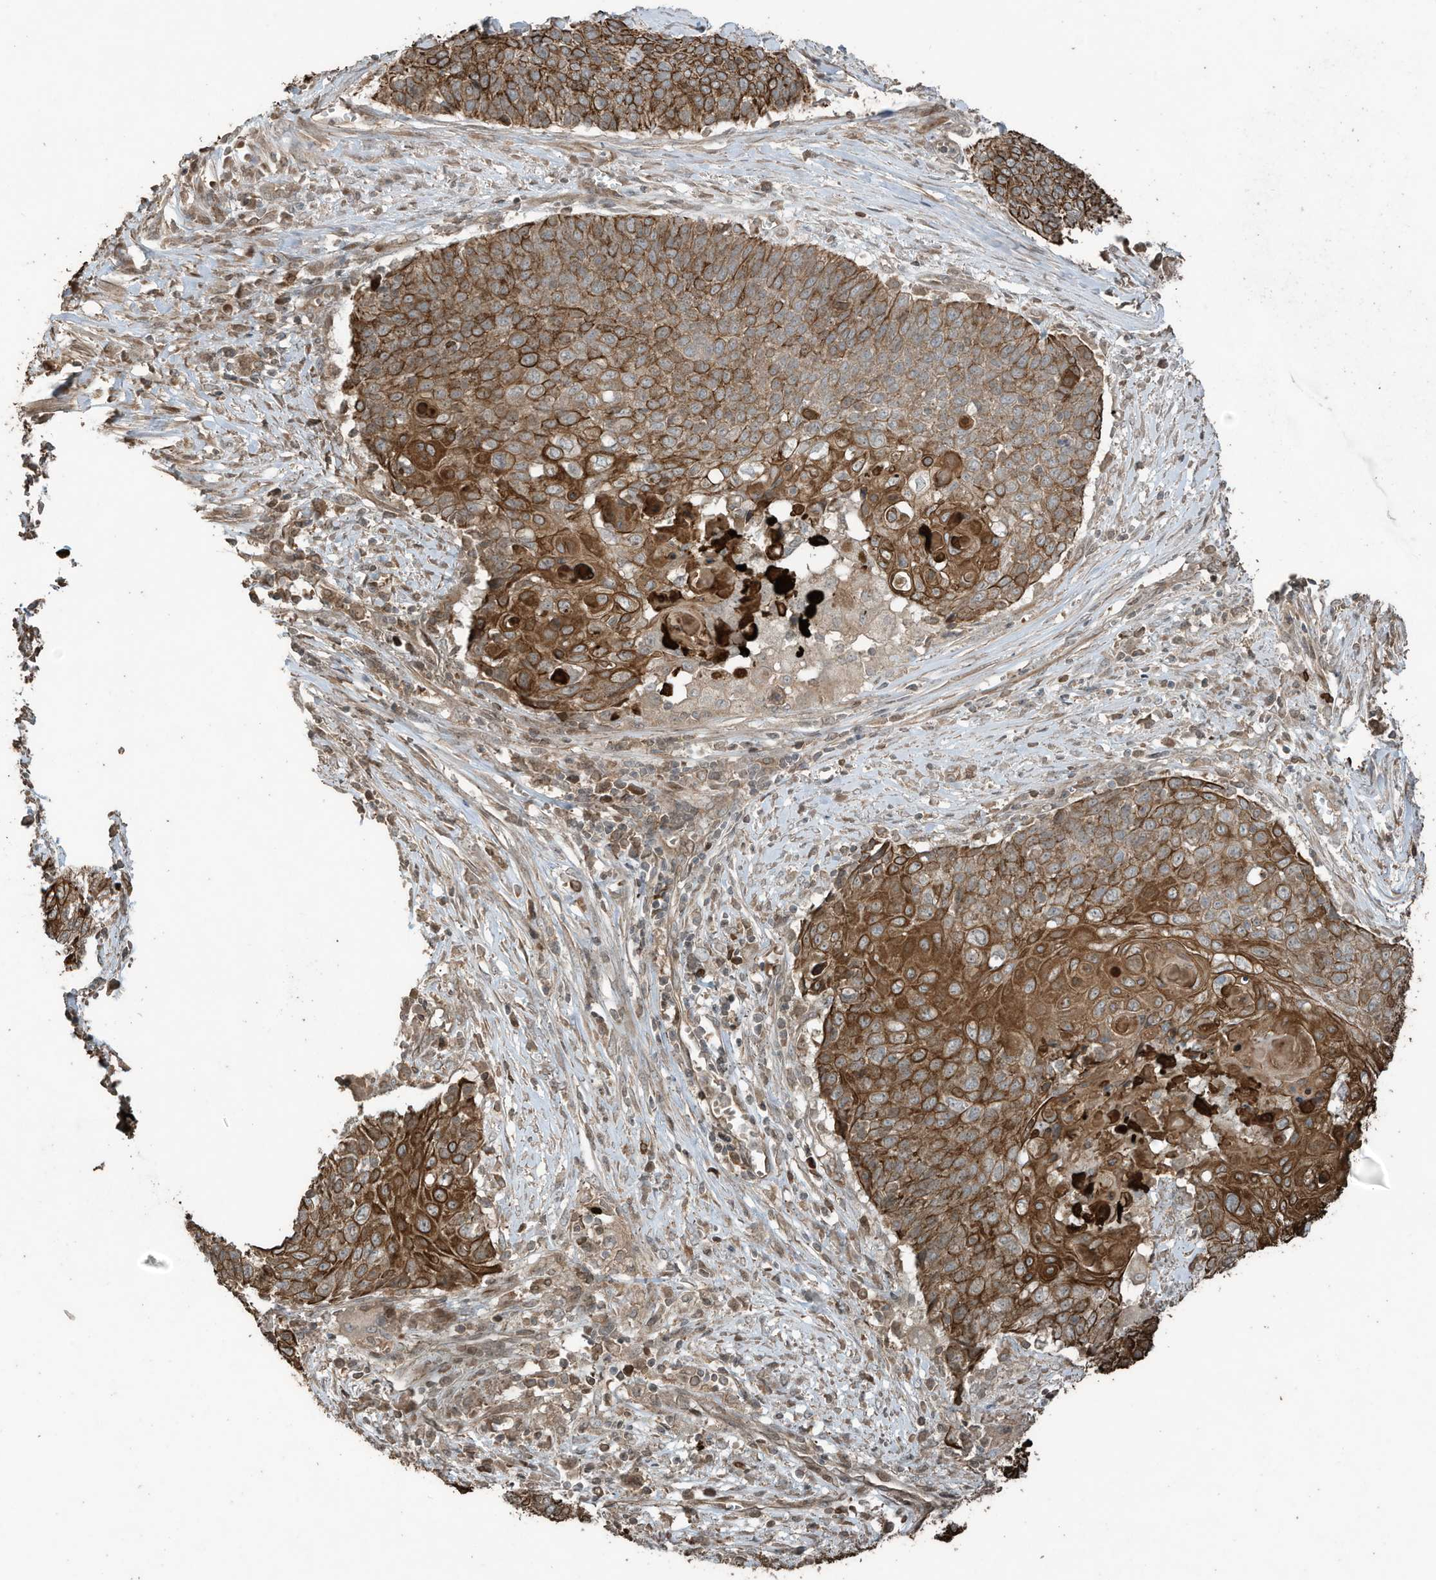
{"staining": {"intensity": "strong", "quantity": ">75%", "location": "cytoplasmic/membranous"}, "tissue": "cervical cancer", "cell_type": "Tumor cells", "image_type": "cancer", "snomed": [{"axis": "morphology", "description": "Squamous cell carcinoma, NOS"}, {"axis": "topography", "description": "Cervix"}], "caption": "Immunohistochemical staining of human cervical squamous cell carcinoma exhibits strong cytoplasmic/membranous protein expression in approximately >75% of tumor cells.", "gene": "ZNF653", "patient": {"sex": "female", "age": 39}}